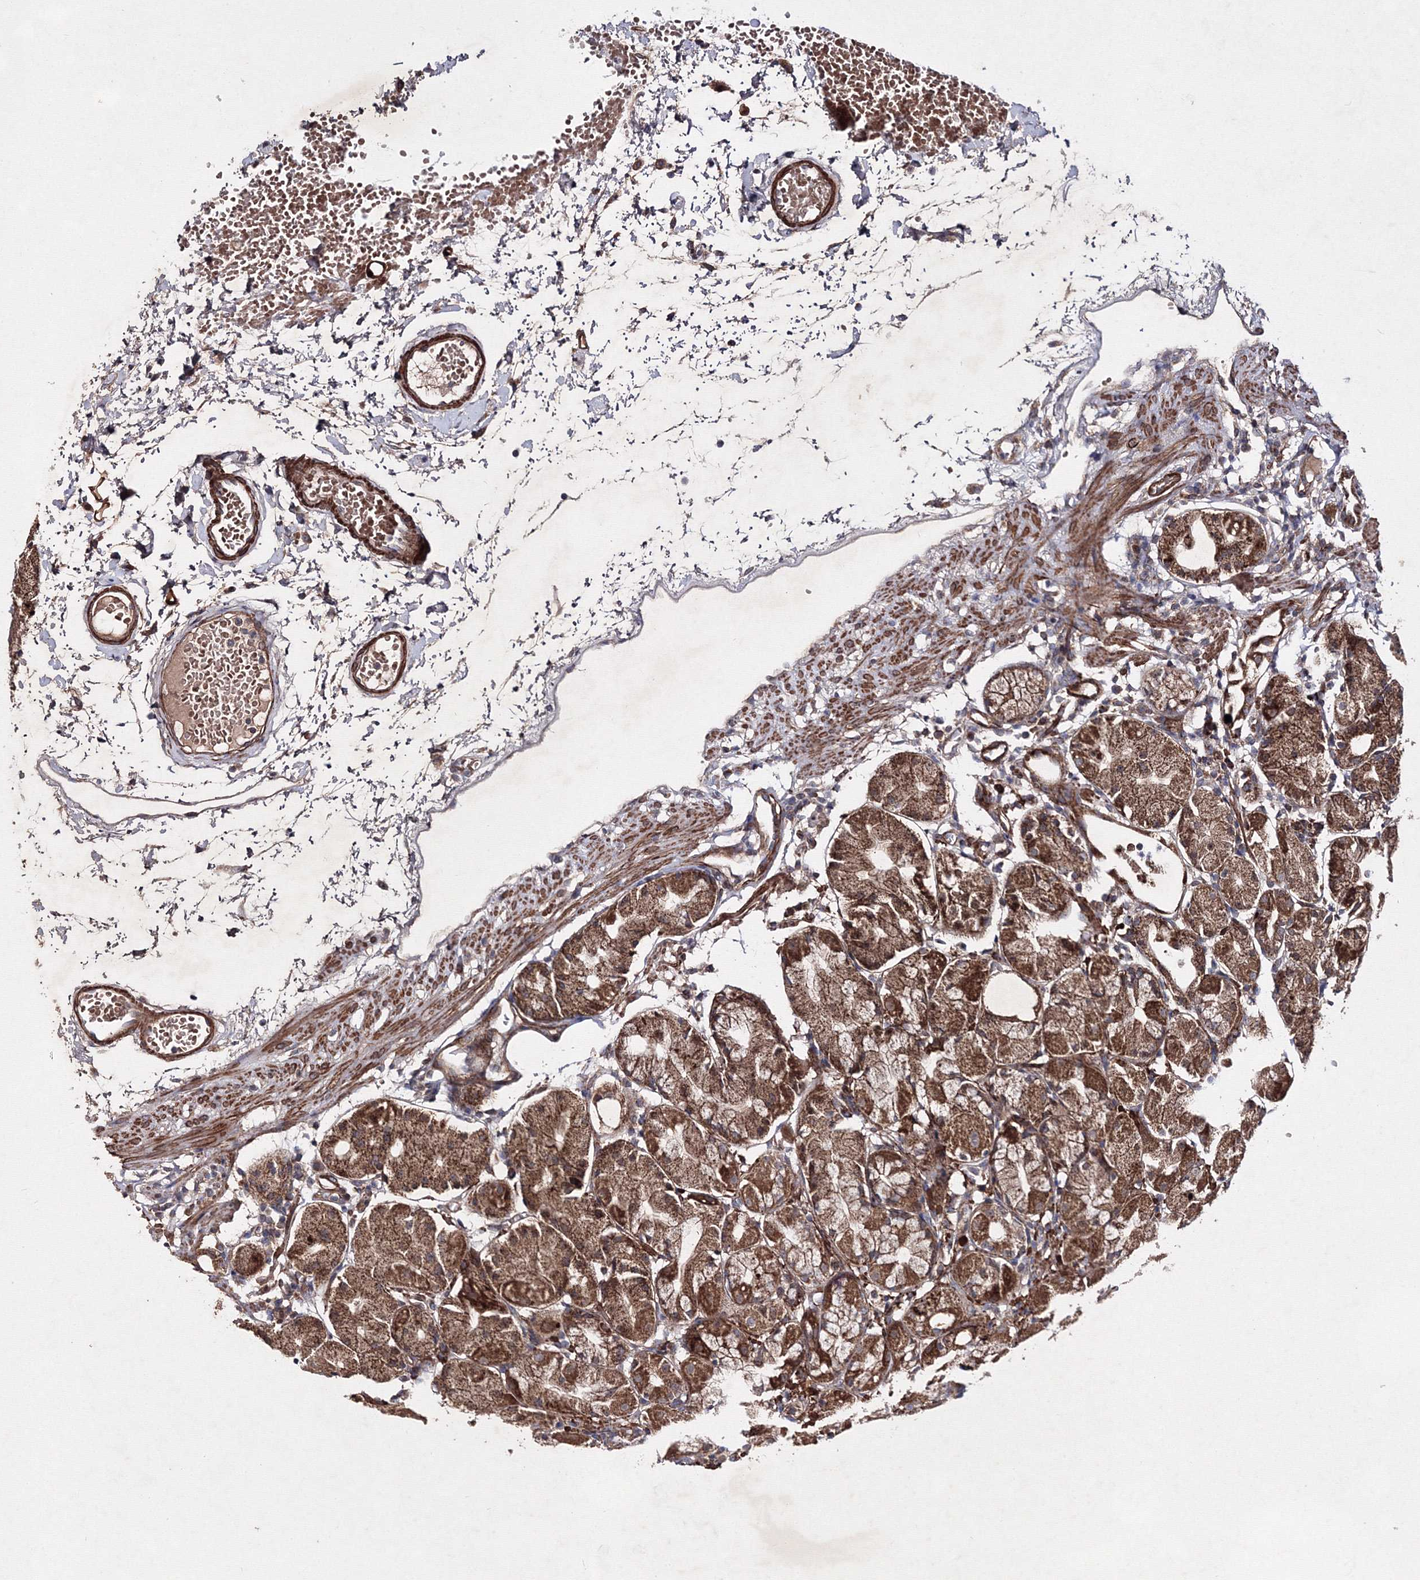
{"staining": {"intensity": "strong", "quantity": ">75%", "location": "cytoplasmic/membranous"}, "tissue": "stomach", "cell_type": "Glandular cells", "image_type": "normal", "snomed": [{"axis": "morphology", "description": "Normal tissue, NOS"}, {"axis": "topography", "description": "Stomach"}, {"axis": "topography", "description": "Stomach, lower"}], "caption": "The histopathology image reveals a brown stain indicating the presence of a protein in the cytoplasmic/membranous of glandular cells in stomach. (DAB IHC, brown staining for protein, blue staining for nuclei).", "gene": "GFM1", "patient": {"sex": "female", "age": 75}}